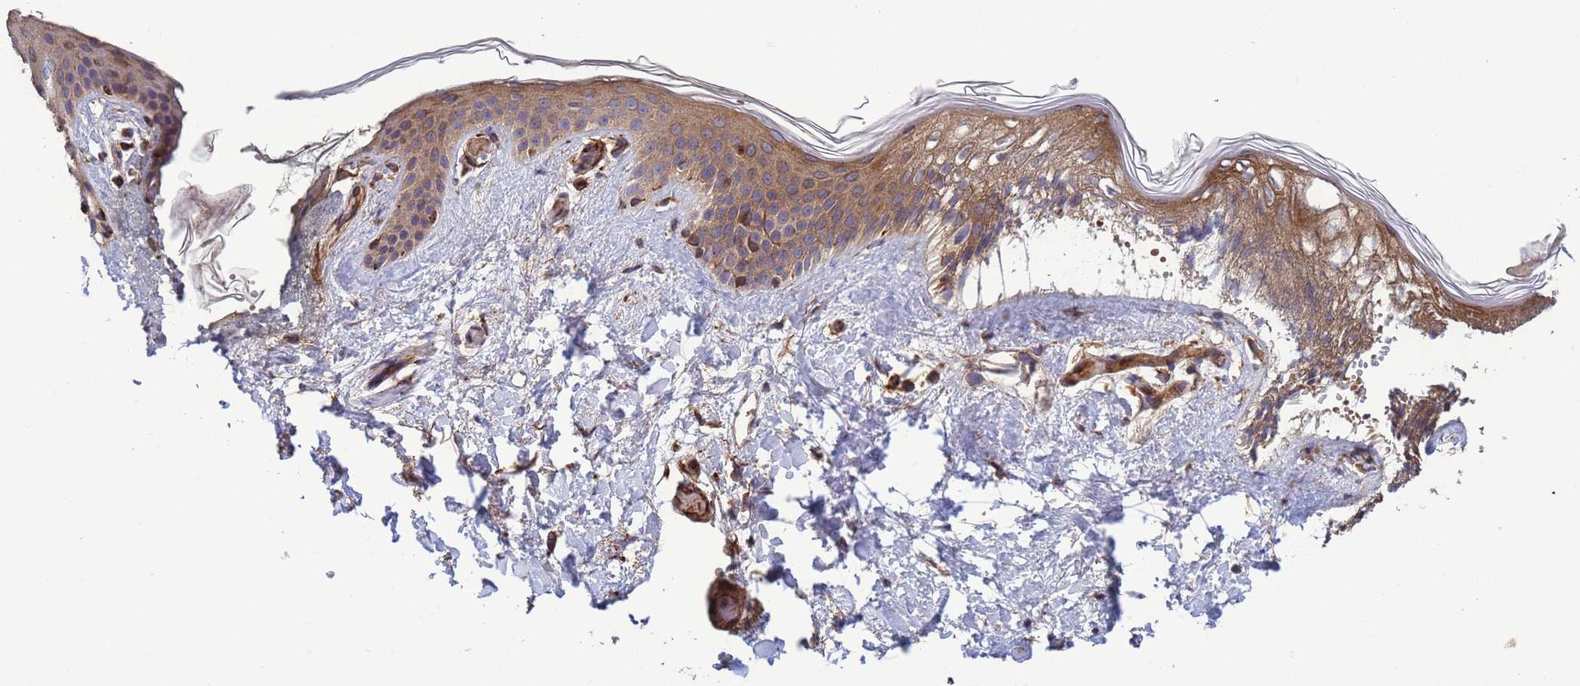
{"staining": {"intensity": "moderate", "quantity": ">75%", "location": "cytoplasmic/membranous"}, "tissue": "skin", "cell_type": "Fibroblasts", "image_type": "normal", "snomed": [{"axis": "morphology", "description": "Normal tissue, NOS"}, {"axis": "topography", "description": "Skin"}], "caption": "Moderate cytoplasmic/membranous staining is present in about >75% of fibroblasts in normal skin.", "gene": "RAB10", "patient": {"sex": "female", "age": 34}}